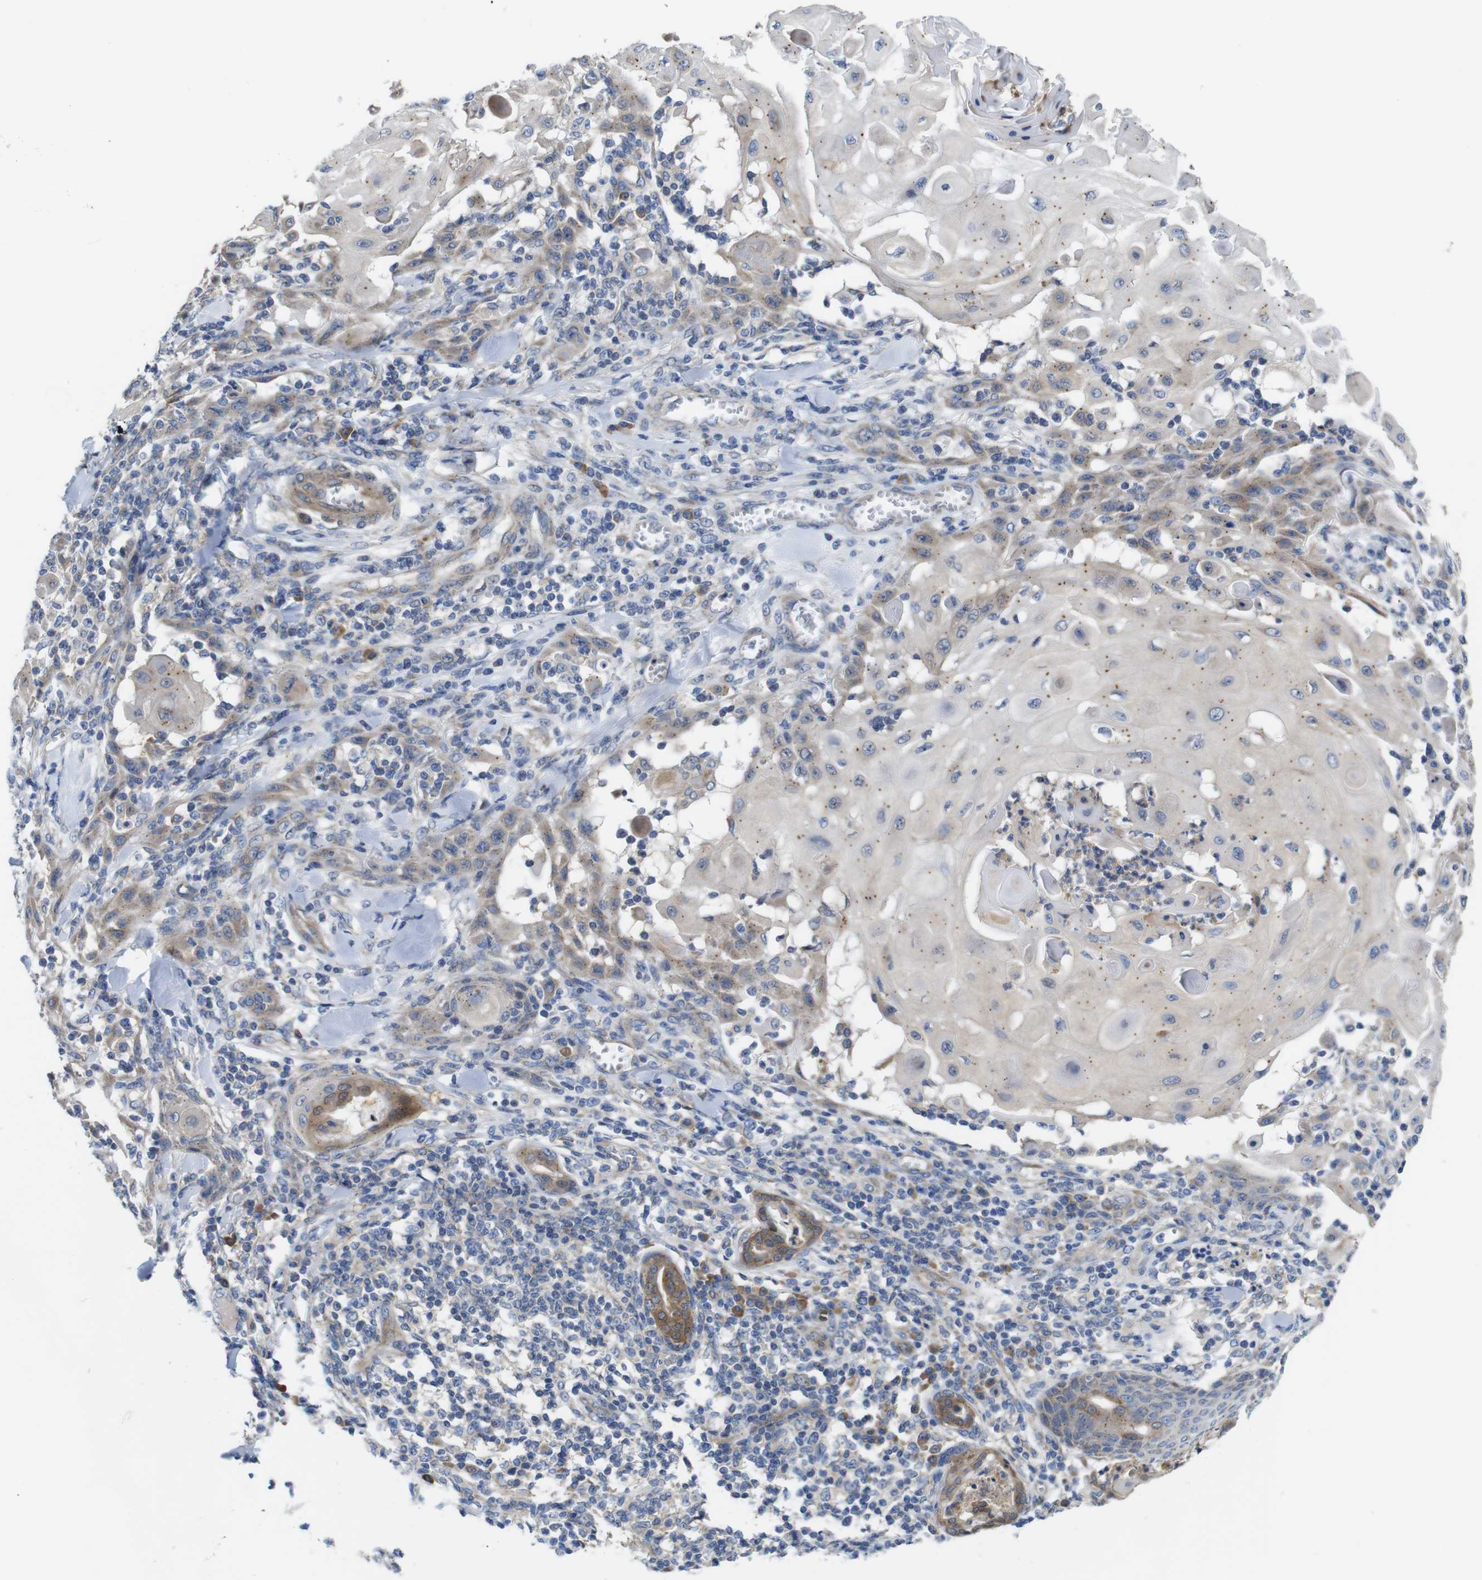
{"staining": {"intensity": "weak", "quantity": ">75%", "location": "cytoplasmic/membranous"}, "tissue": "skin cancer", "cell_type": "Tumor cells", "image_type": "cancer", "snomed": [{"axis": "morphology", "description": "Squamous cell carcinoma, NOS"}, {"axis": "topography", "description": "Skin"}], "caption": "High-power microscopy captured an IHC micrograph of squamous cell carcinoma (skin), revealing weak cytoplasmic/membranous positivity in about >75% of tumor cells.", "gene": "DDRGK1", "patient": {"sex": "male", "age": 24}}